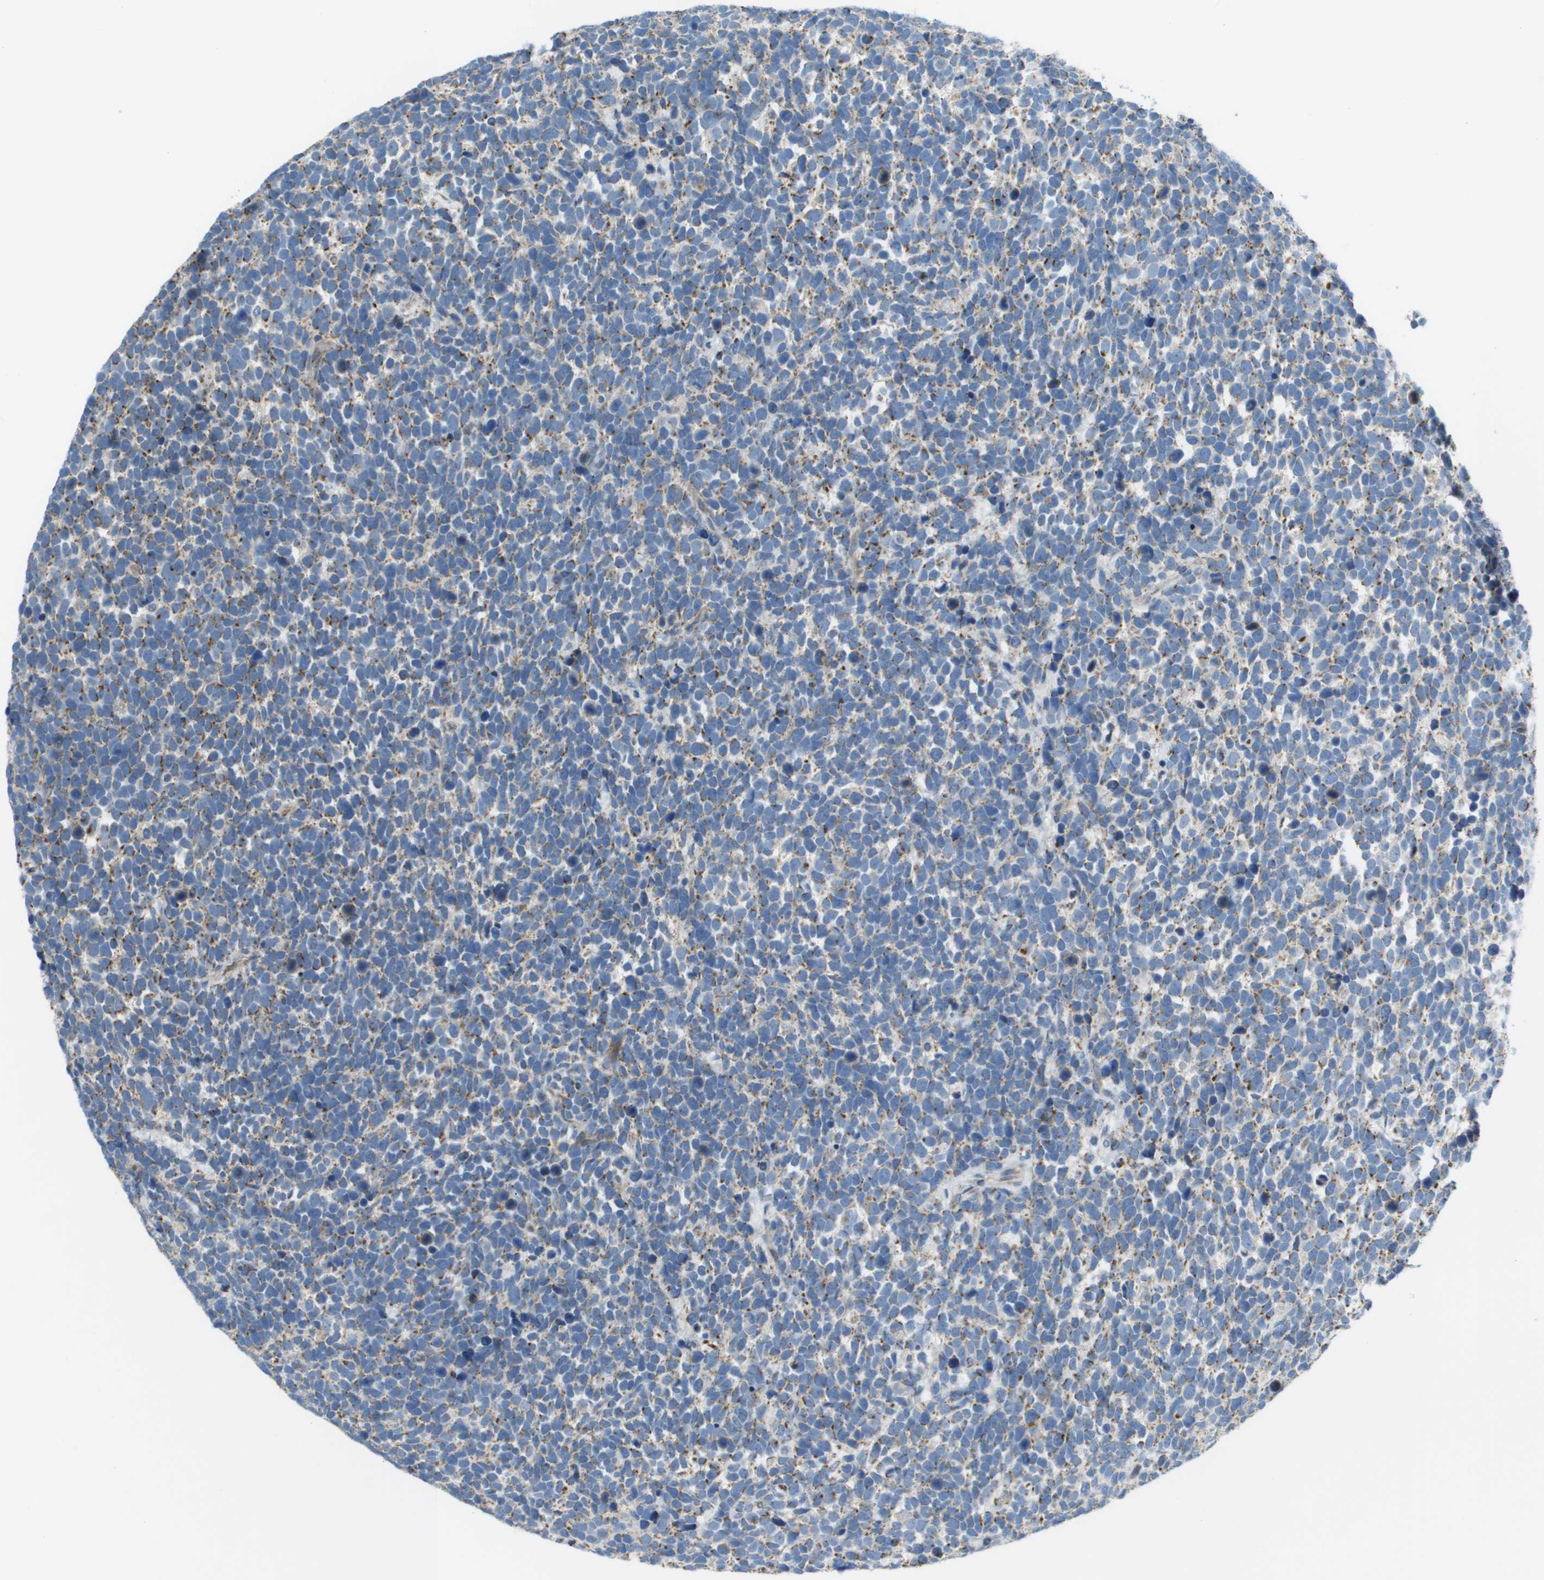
{"staining": {"intensity": "moderate", "quantity": "<25%", "location": "cytoplasmic/membranous"}, "tissue": "urothelial cancer", "cell_type": "Tumor cells", "image_type": "cancer", "snomed": [{"axis": "morphology", "description": "Urothelial carcinoma, High grade"}, {"axis": "topography", "description": "Urinary bladder"}], "caption": "About <25% of tumor cells in human high-grade urothelial carcinoma reveal moderate cytoplasmic/membranous protein expression as visualized by brown immunohistochemical staining.", "gene": "GALNT6", "patient": {"sex": "female", "age": 82}}